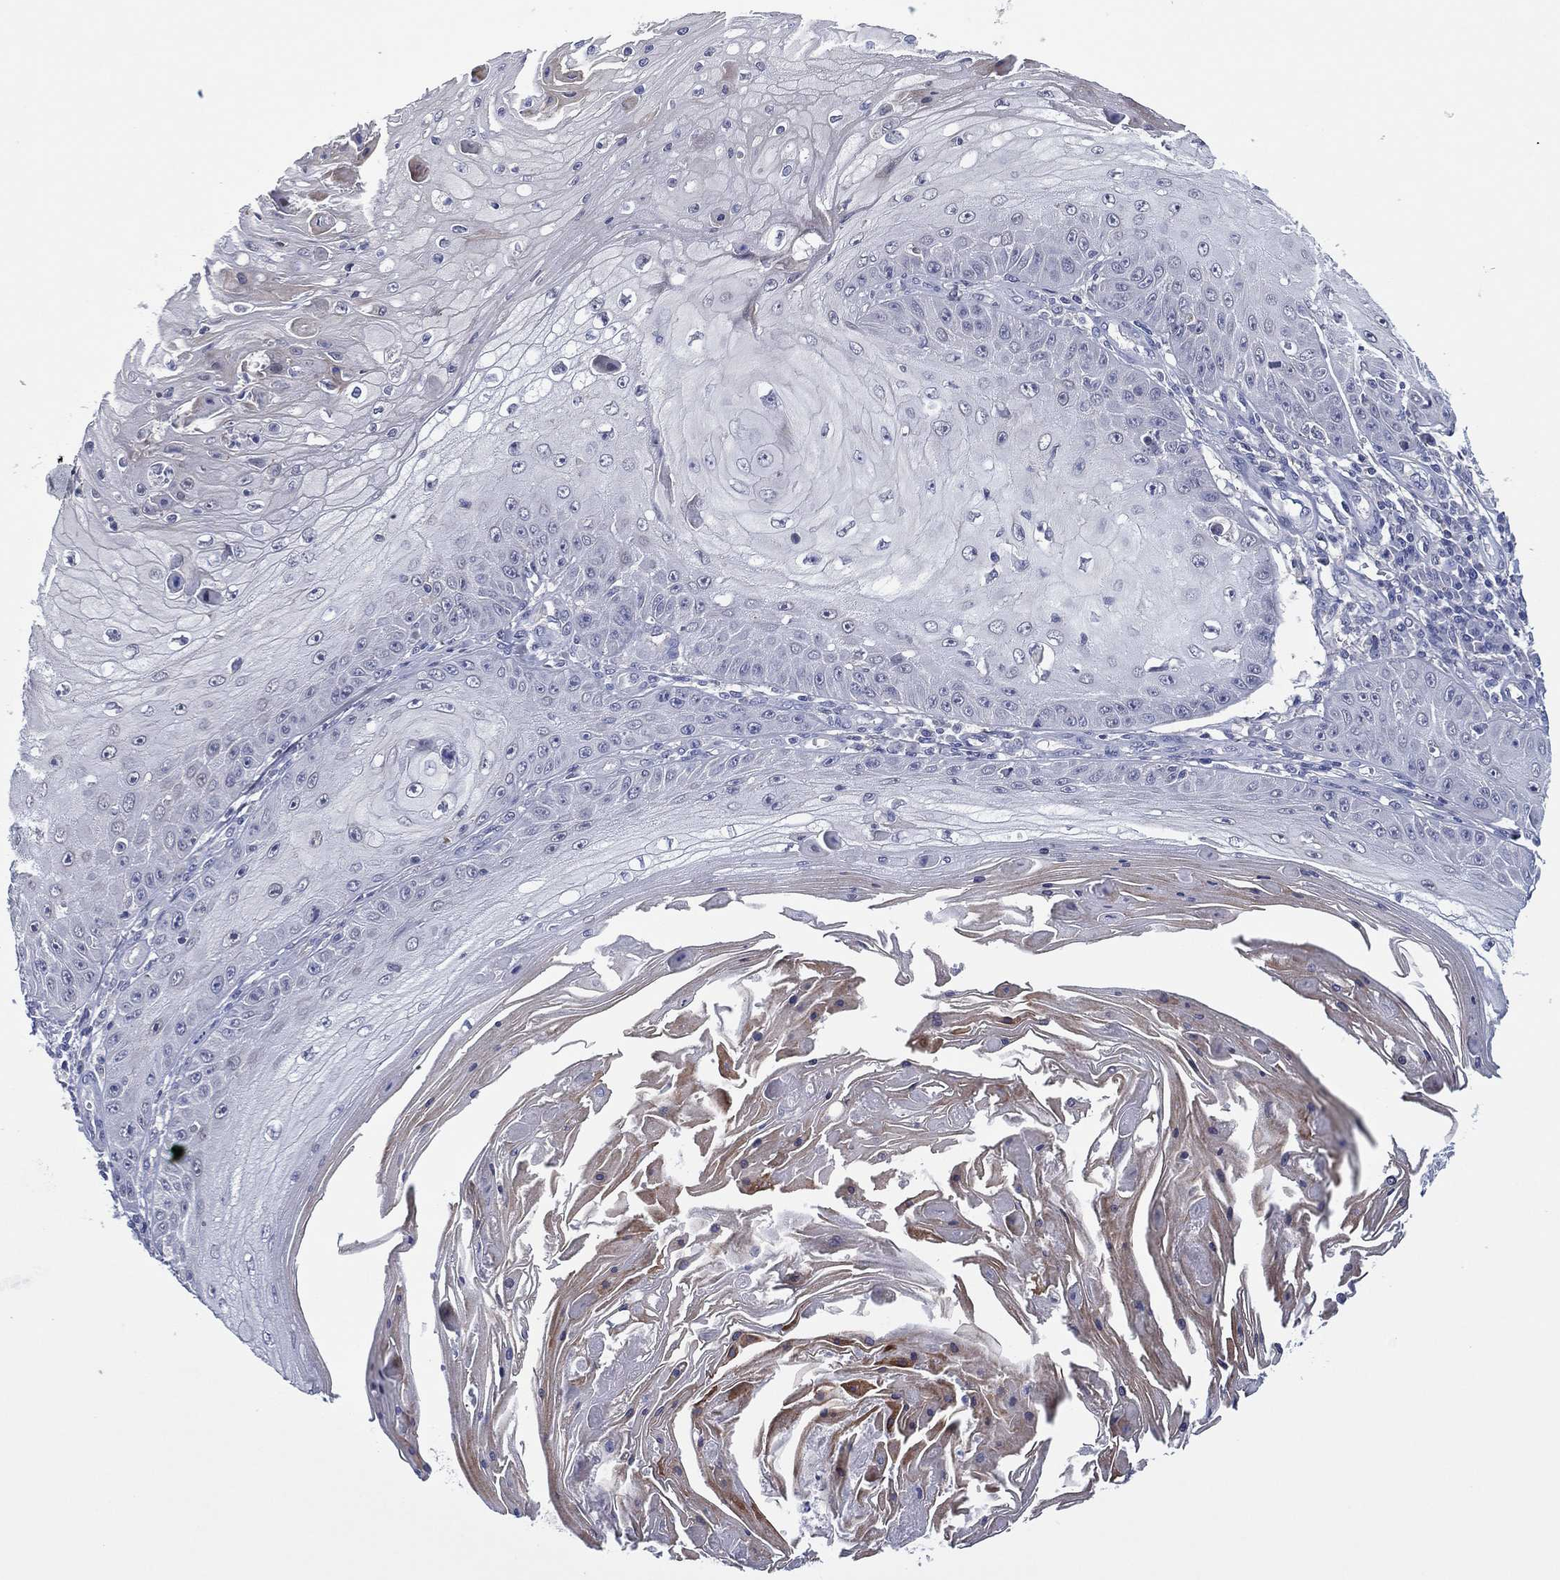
{"staining": {"intensity": "negative", "quantity": "none", "location": "none"}, "tissue": "skin cancer", "cell_type": "Tumor cells", "image_type": "cancer", "snomed": [{"axis": "morphology", "description": "Squamous cell carcinoma, NOS"}, {"axis": "topography", "description": "Skin"}], "caption": "Tumor cells show no significant protein expression in skin squamous cell carcinoma.", "gene": "TRIM31", "patient": {"sex": "male", "age": 70}}